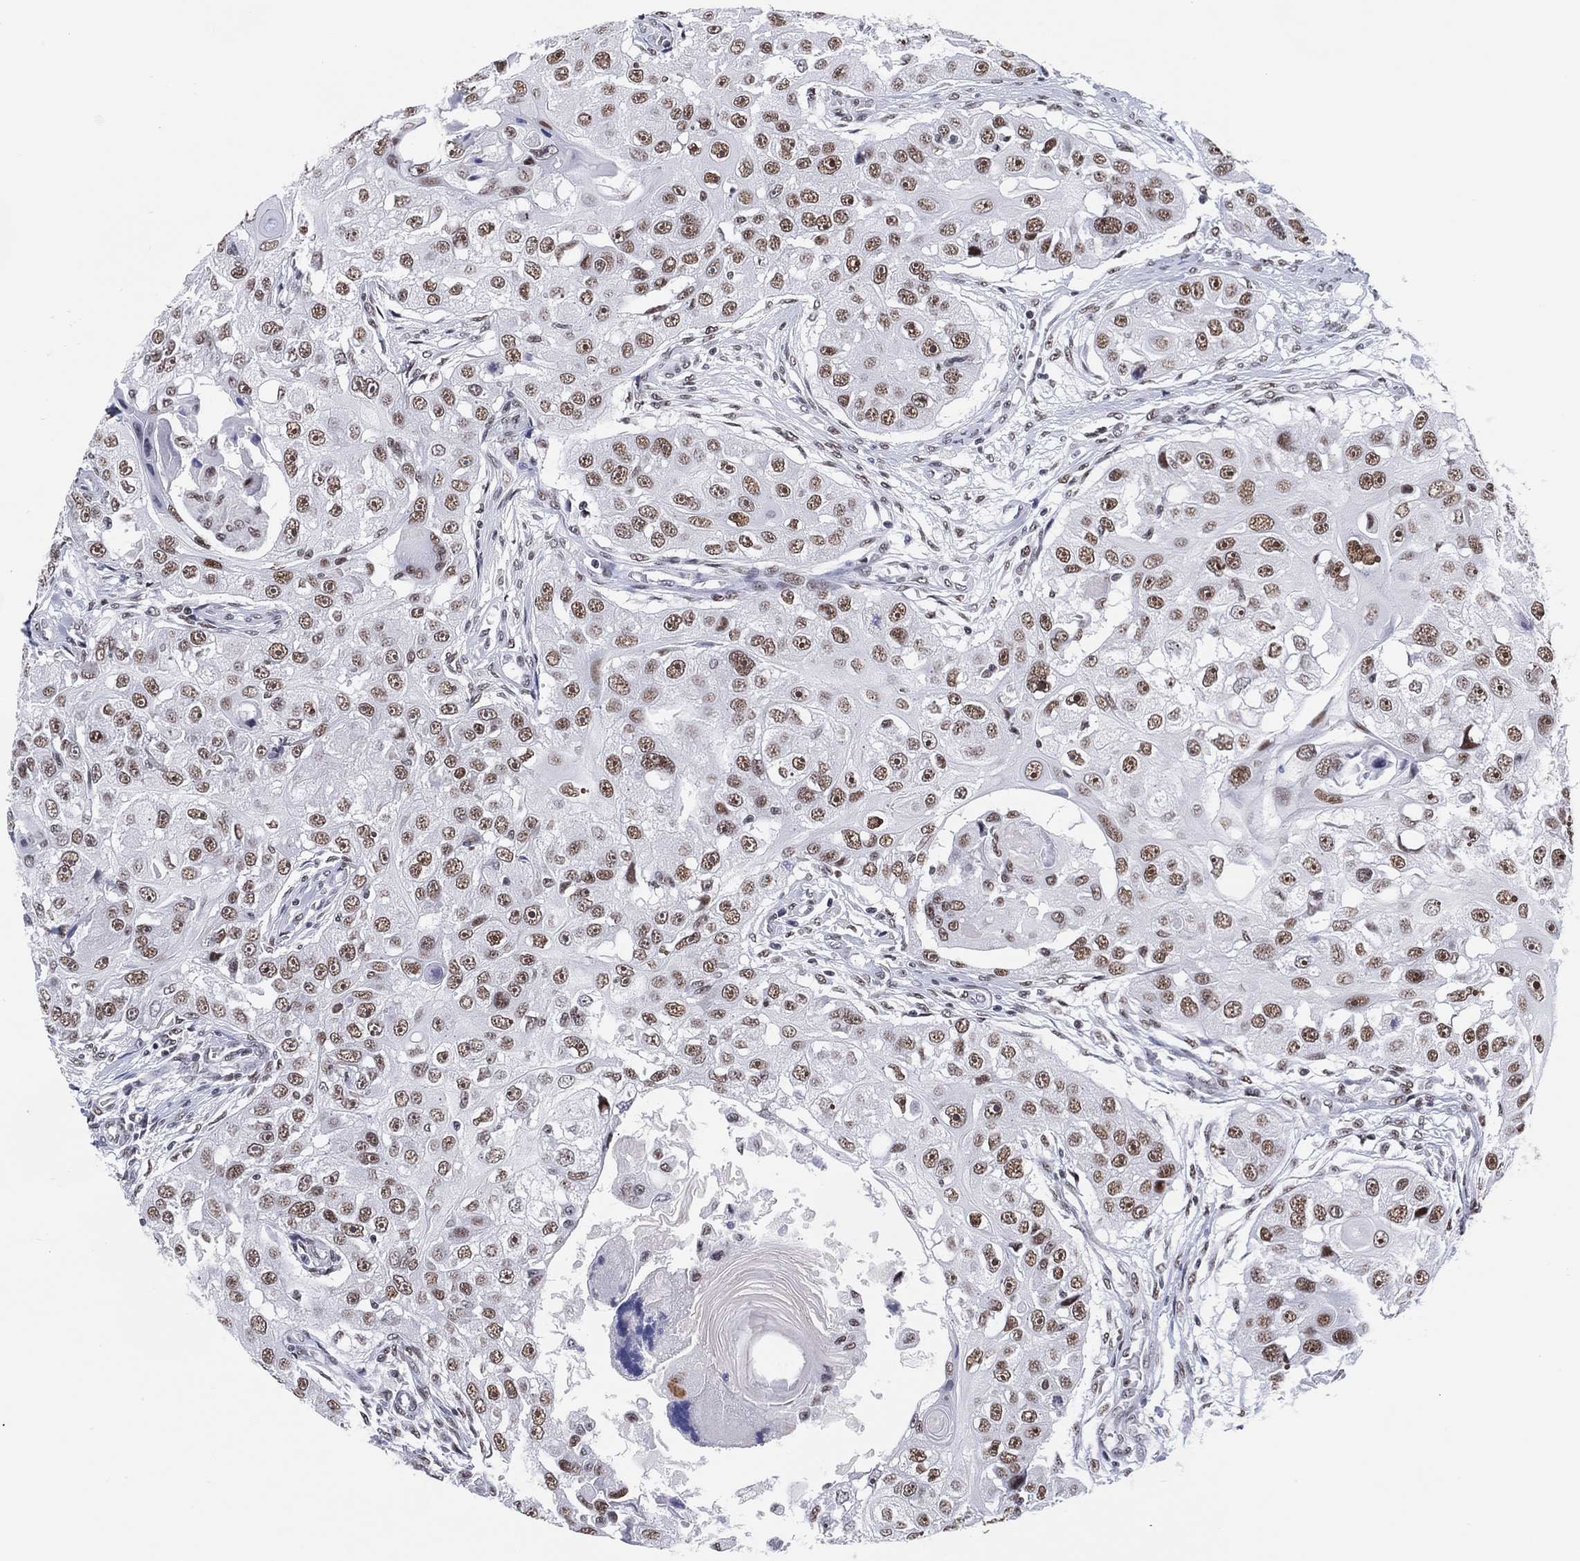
{"staining": {"intensity": "moderate", "quantity": ">75%", "location": "nuclear"}, "tissue": "head and neck cancer", "cell_type": "Tumor cells", "image_type": "cancer", "snomed": [{"axis": "morphology", "description": "Squamous cell carcinoma, NOS"}, {"axis": "topography", "description": "Head-Neck"}], "caption": "Moderate nuclear positivity for a protein is appreciated in about >75% of tumor cells of head and neck squamous cell carcinoma using immunohistochemistry (IHC).", "gene": "MAPK8IP1", "patient": {"sex": "male", "age": 51}}